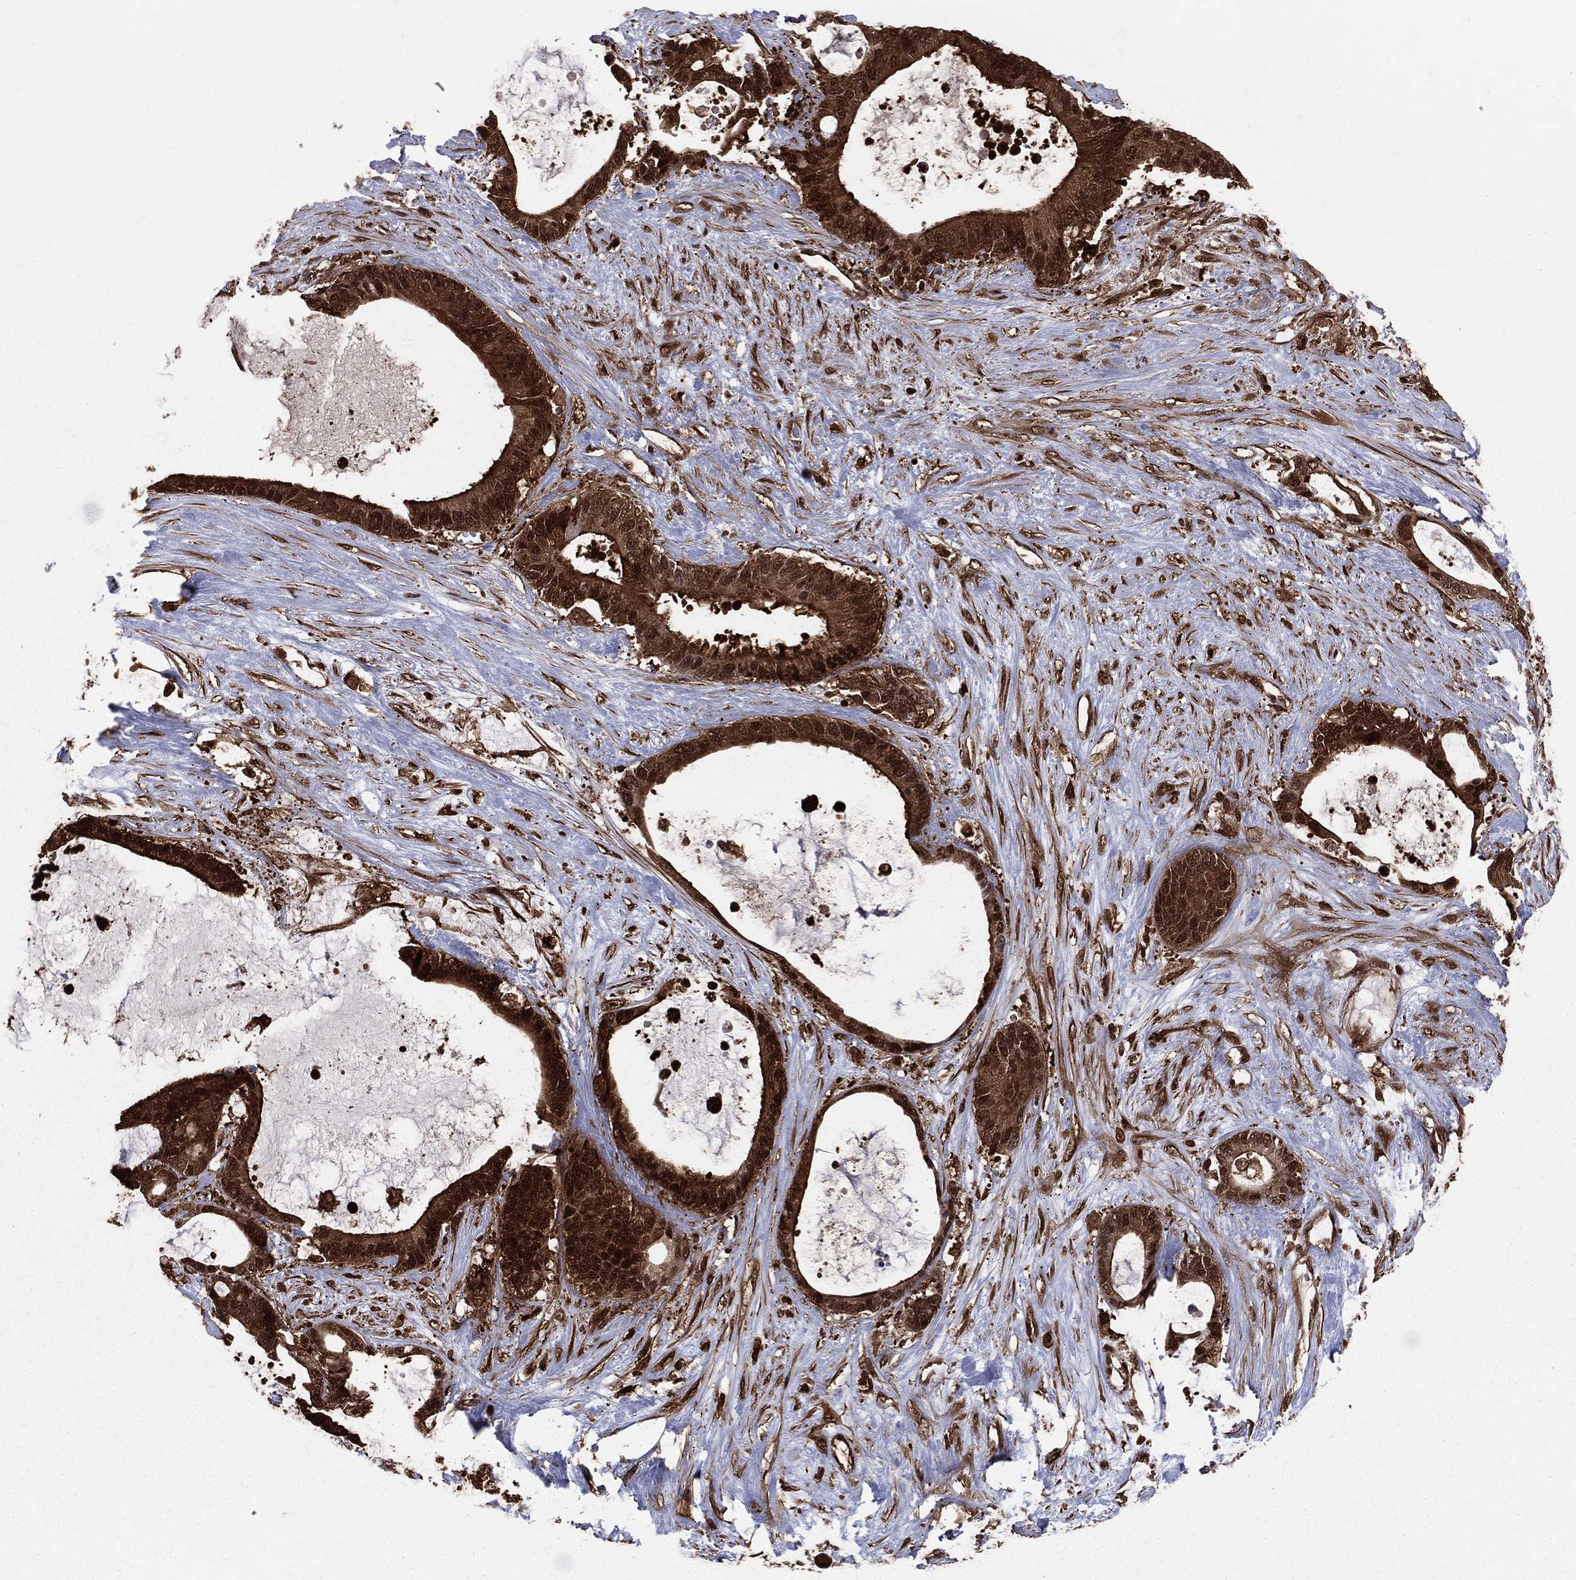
{"staining": {"intensity": "strong", "quantity": ">75%", "location": "cytoplasmic/membranous,nuclear"}, "tissue": "liver cancer", "cell_type": "Tumor cells", "image_type": "cancer", "snomed": [{"axis": "morphology", "description": "Normal tissue, NOS"}, {"axis": "morphology", "description": "Cholangiocarcinoma"}, {"axis": "topography", "description": "Liver"}, {"axis": "topography", "description": "Peripheral nerve tissue"}], "caption": "Immunohistochemical staining of human liver cholangiocarcinoma displays high levels of strong cytoplasmic/membranous and nuclear protein staining in approximately >75% of tumor cells.", "gene": "ENO1", "patient": {"sex": "female", "age": 73}}